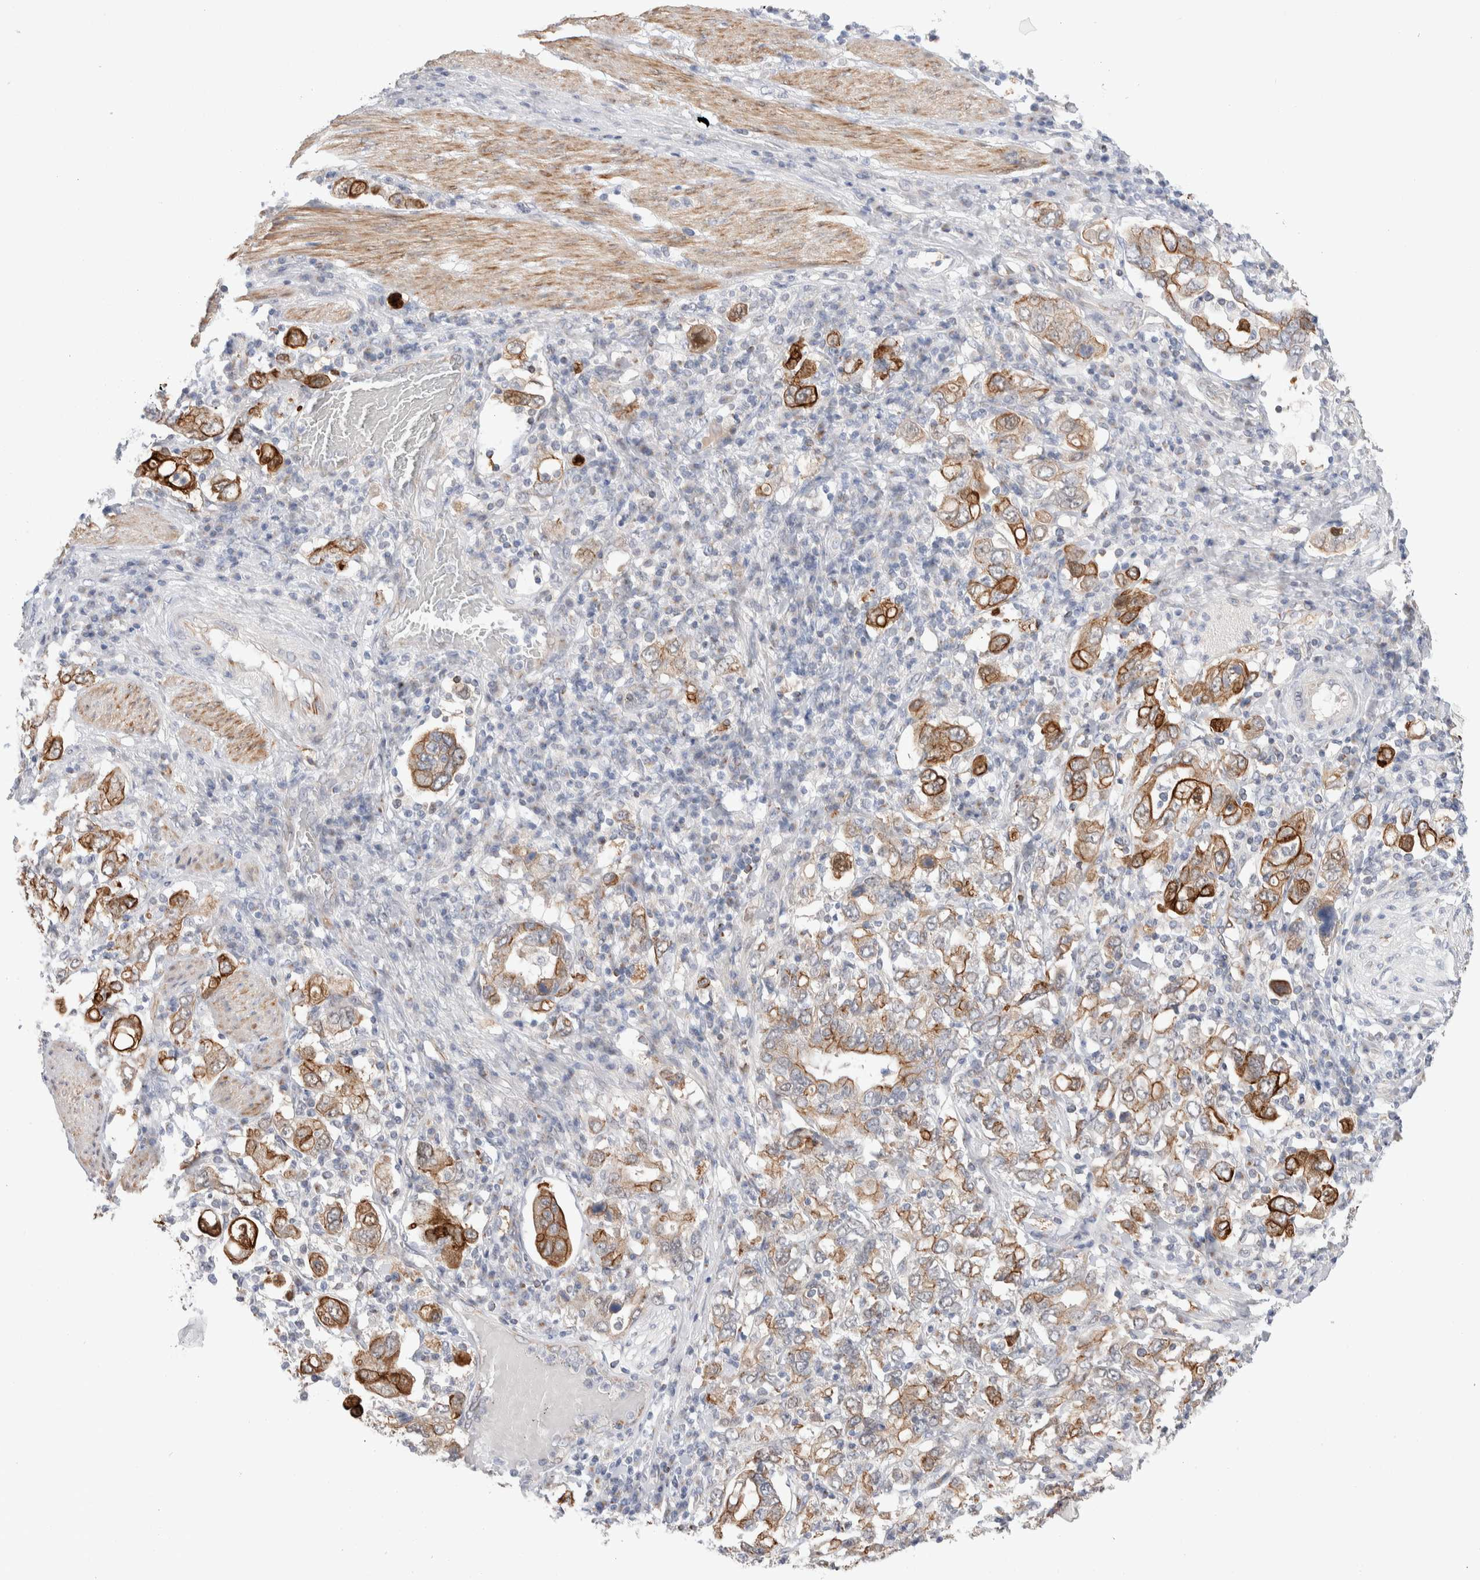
{"staining": {"intensity": "strong", "quantity": ">75%", "location": "cytoplasmic/membranous"}, "tissue": "stomach cancer", "cell_type": "Tumor cells", "image_type": "cancer", "snomed": [{"axis": "morphology", "description": "Adenocarcinoma, NOS"}, {"axis": "topography", "description": "Stomach, upper"}], "caption": "About >75% of tumor cells in stomach cancer reveal strong cytoplasmic/membranous protein expression as visualized by brown immunohistochemical staining.", "gene": "C1orf112", "patient": {"sex": "male", "age": 62}}